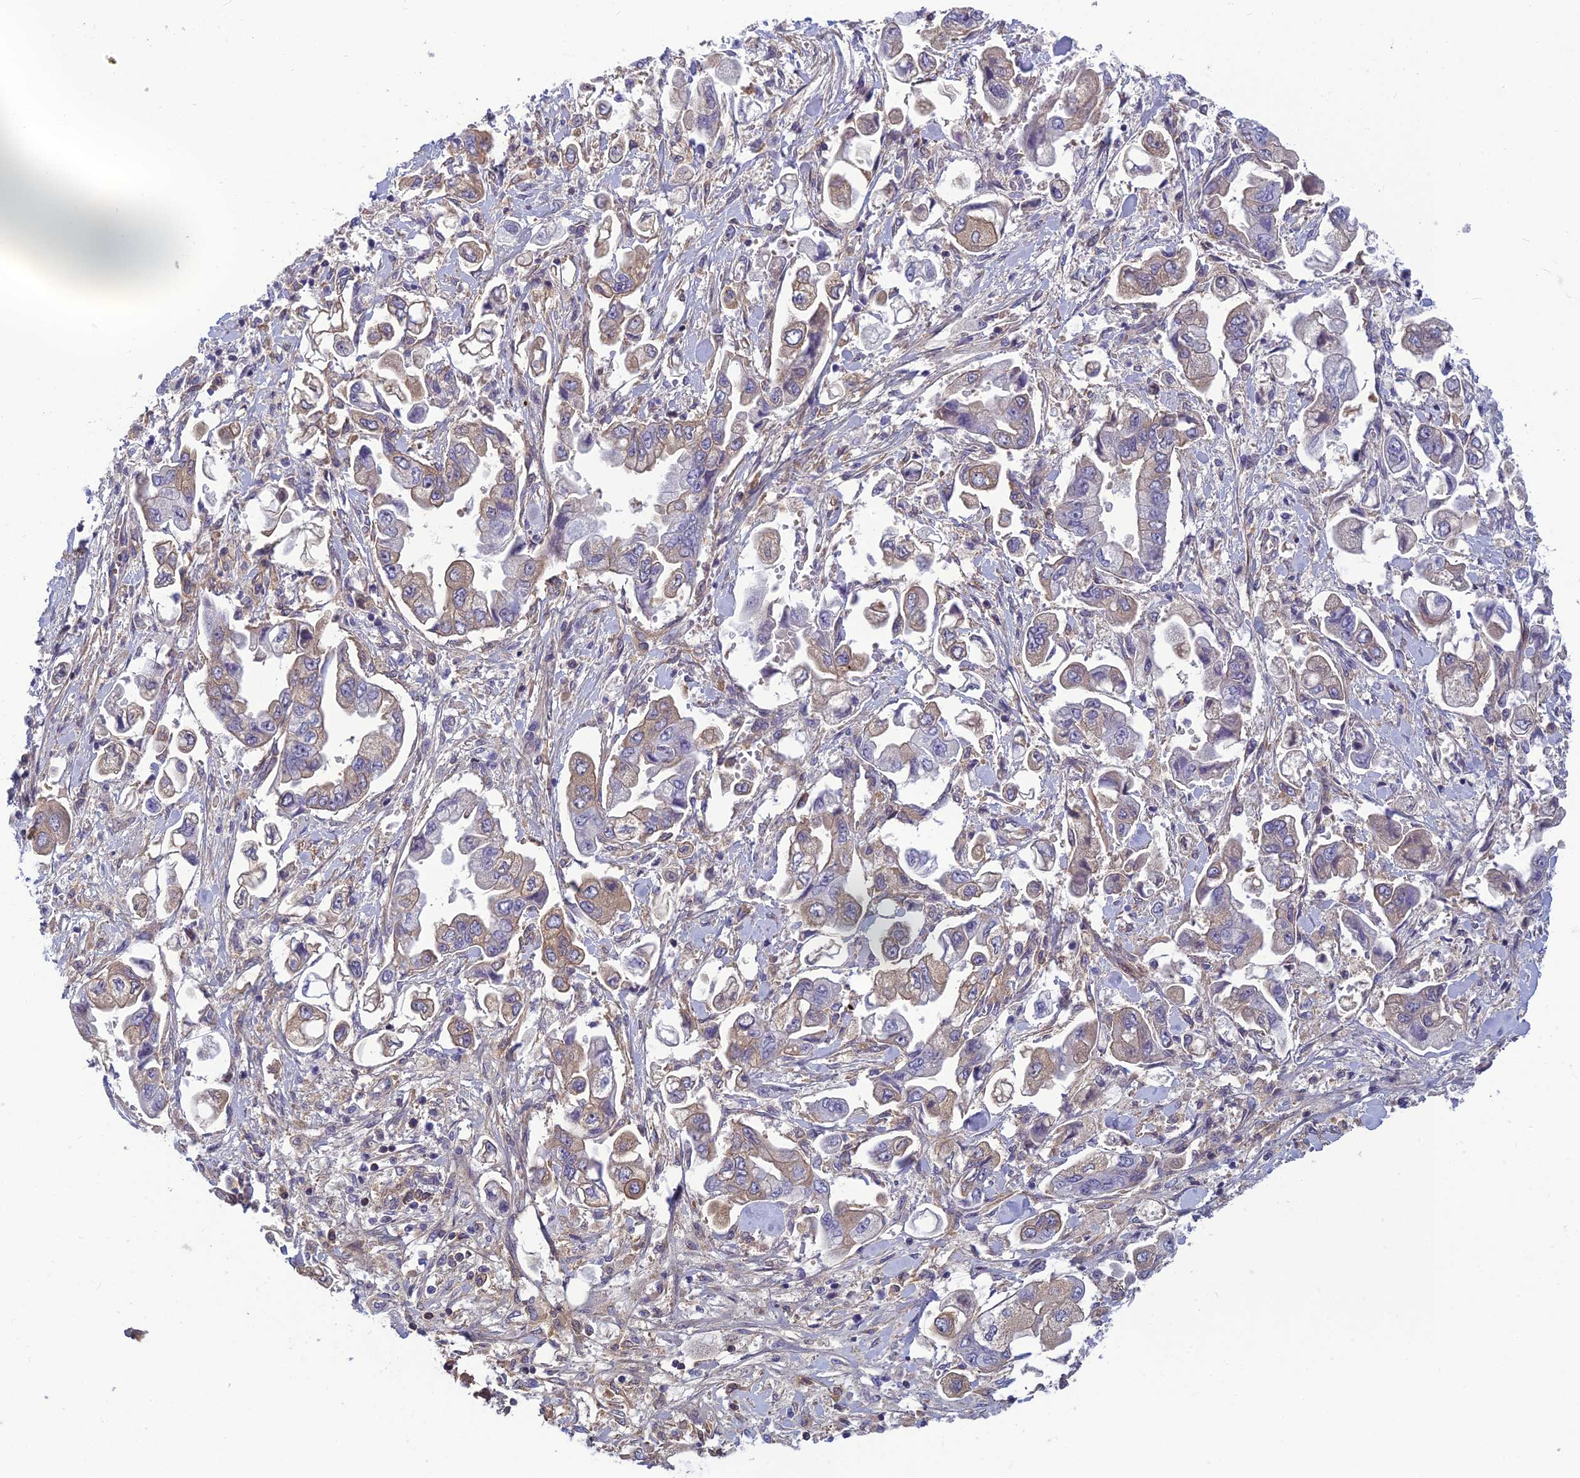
{"staining": {"intensity": "weak", "quantity": "<25%", "location": "cytoplasmic/membranous"}, "tissue": "stomach cancer", "cell_type": "Tumor cells", "image_type": "cancer", "snomed": [{"axis": "morphology", "description": "Adenocarcinoma, NOS"}, {"axis": "topography", "description": "Stomach"}], "caption": "High magnification brightfield microscopy of adenocarcinoma (stomach) stained with DAB (3,3'-diaminobenzidine) (brown) and counterstained with hematoxylin (blue): tumor cells show no significant expression. (Stains: DAB (3,3'-diaminobenzidine) immunohistochemistry with hematoxylin counter stain, Microscopy: brightfield microscopy at high magnification).", "gene": "CLEC11A", "patient": {"sex": "male", "age": 62}}